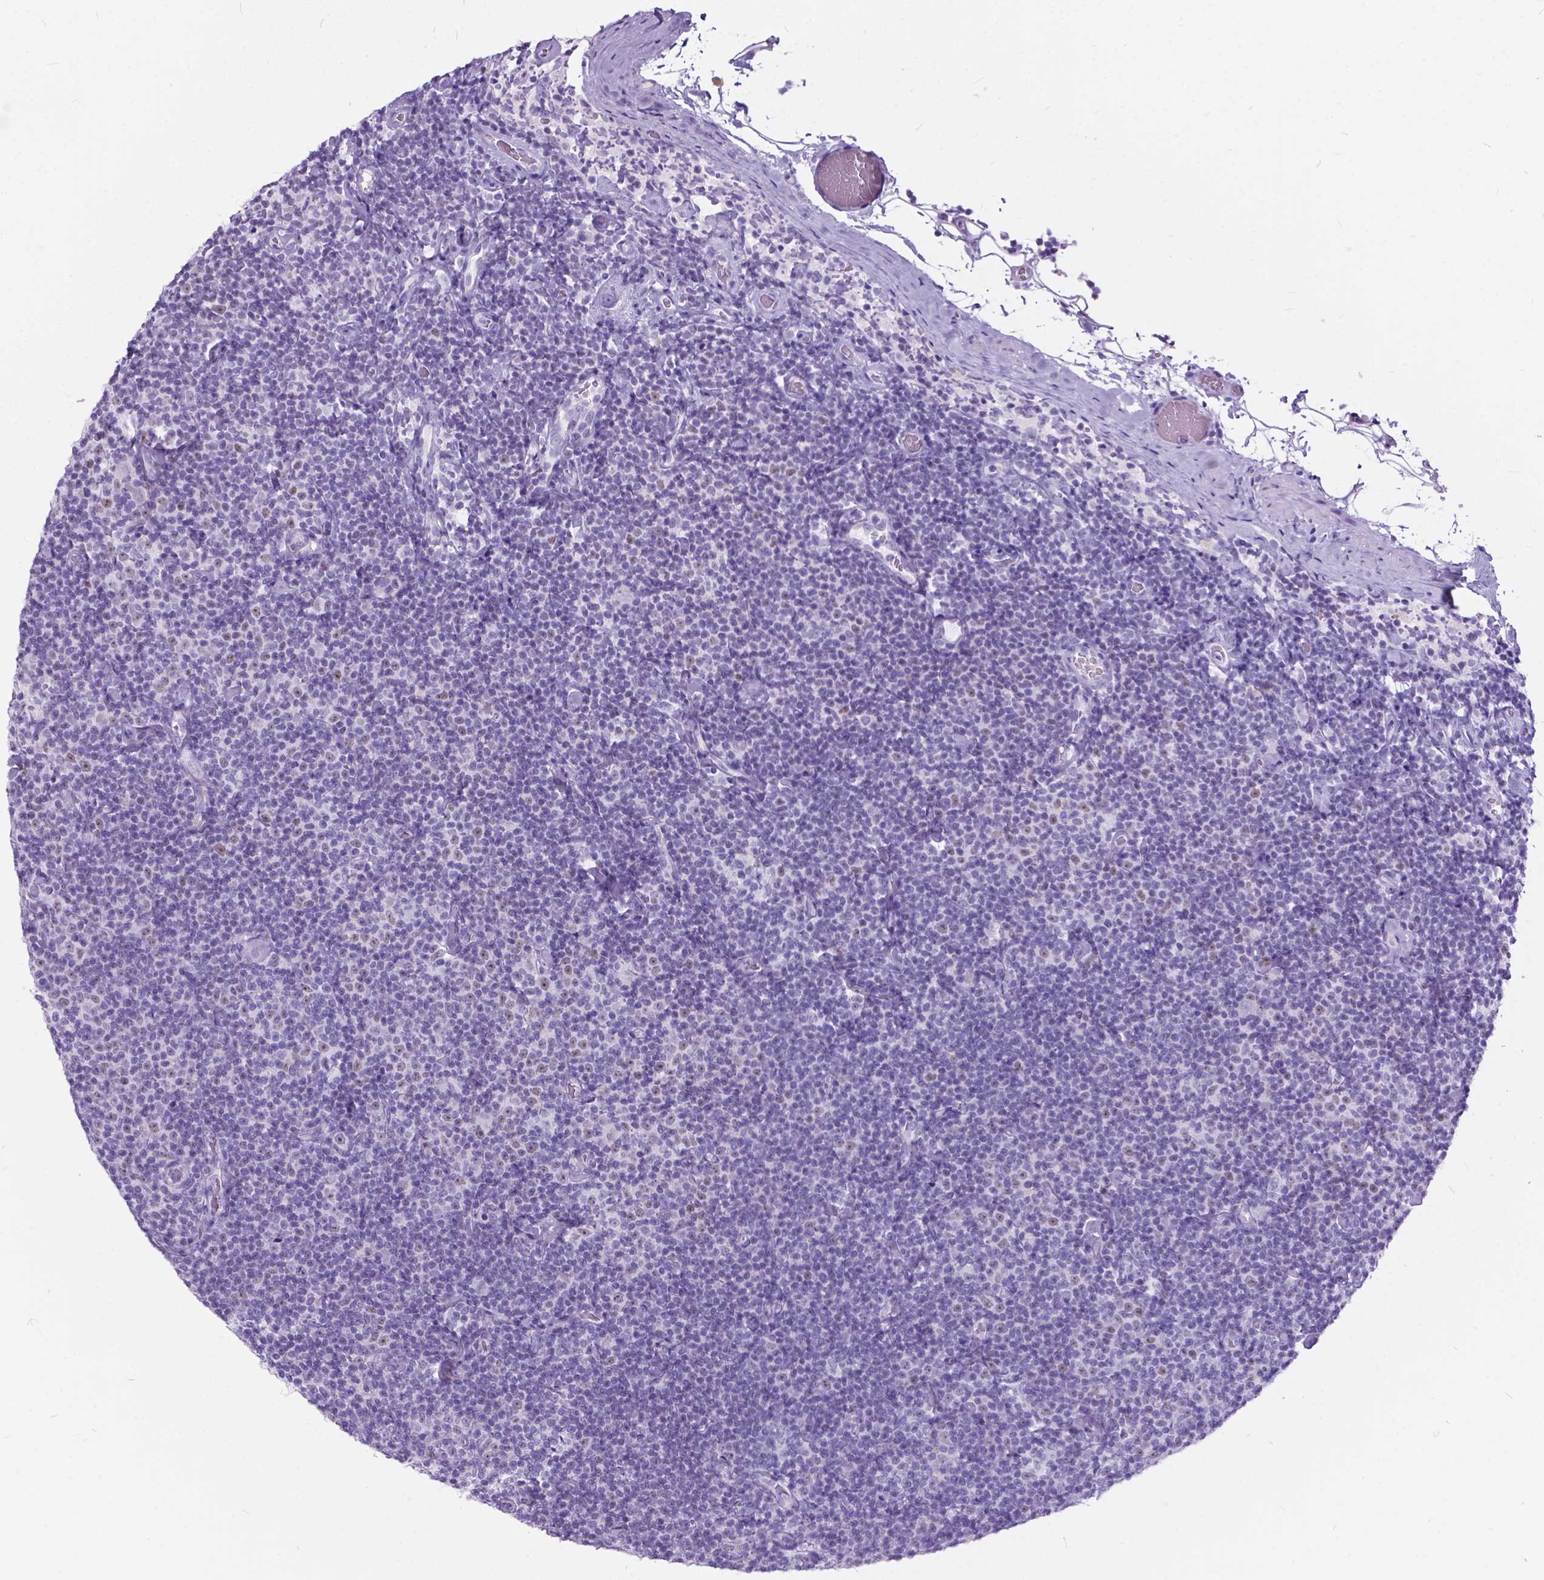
{"staining": {"intensity": "negative", "quantity": "none", "location": "none"}, "tissue": "lymphoma", "cell_type": "Tumor cells", "image_type": "cancer", "snomed": [{"axis": "morphology", "description": "Malignant lymphoma, non-Hodgkin's type, Low grade"}, {"axis": "topography", "description": "Lymph node"}], "caption": "Human malignant lymphoma, non-Hodgkin's type (low-grade) stained for a protein using IHC shows no expression in tumor cells.", "gene": "BSND", "patient": {"sex": "male", "age": 81}}